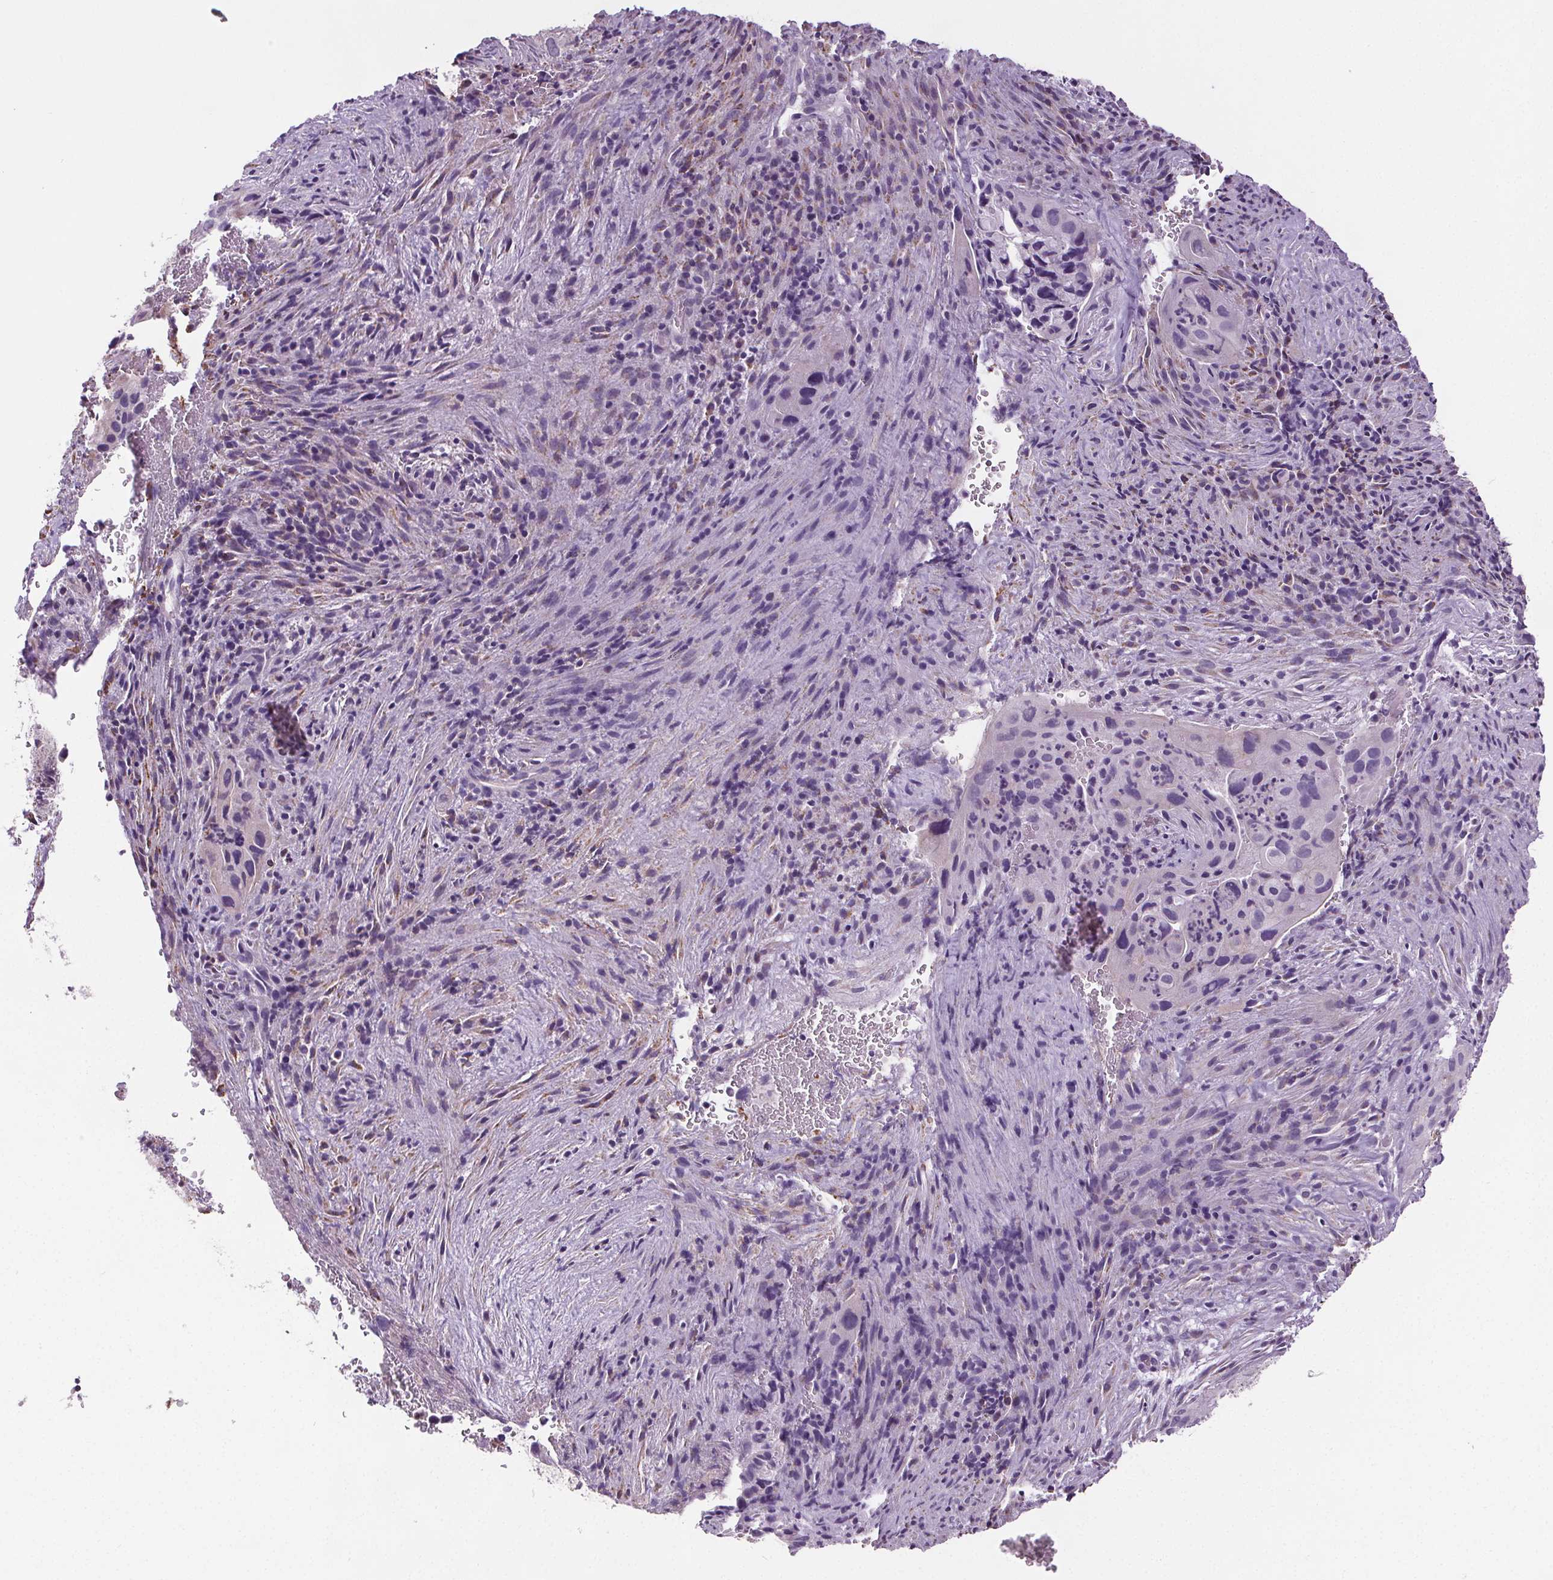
{"staining": {"intensity": "negative", "quantity": "none", "location": "none"}, "tissue": "cervical cancer", "cell_type": "Tumor cells", "image_type": "cancer", "snomed": [{"axis": "morphology", "description": "Squamous cell carcinoma, NOS"}, {"axis": "topography", "description": "Cervix"}], "caption": "Cervical cancer was stained to show a protein in brown. There is no significant positivity in tumor cells.", "gene": "GPIHBP1", "patient": {"sex": "female", "age": 38}}